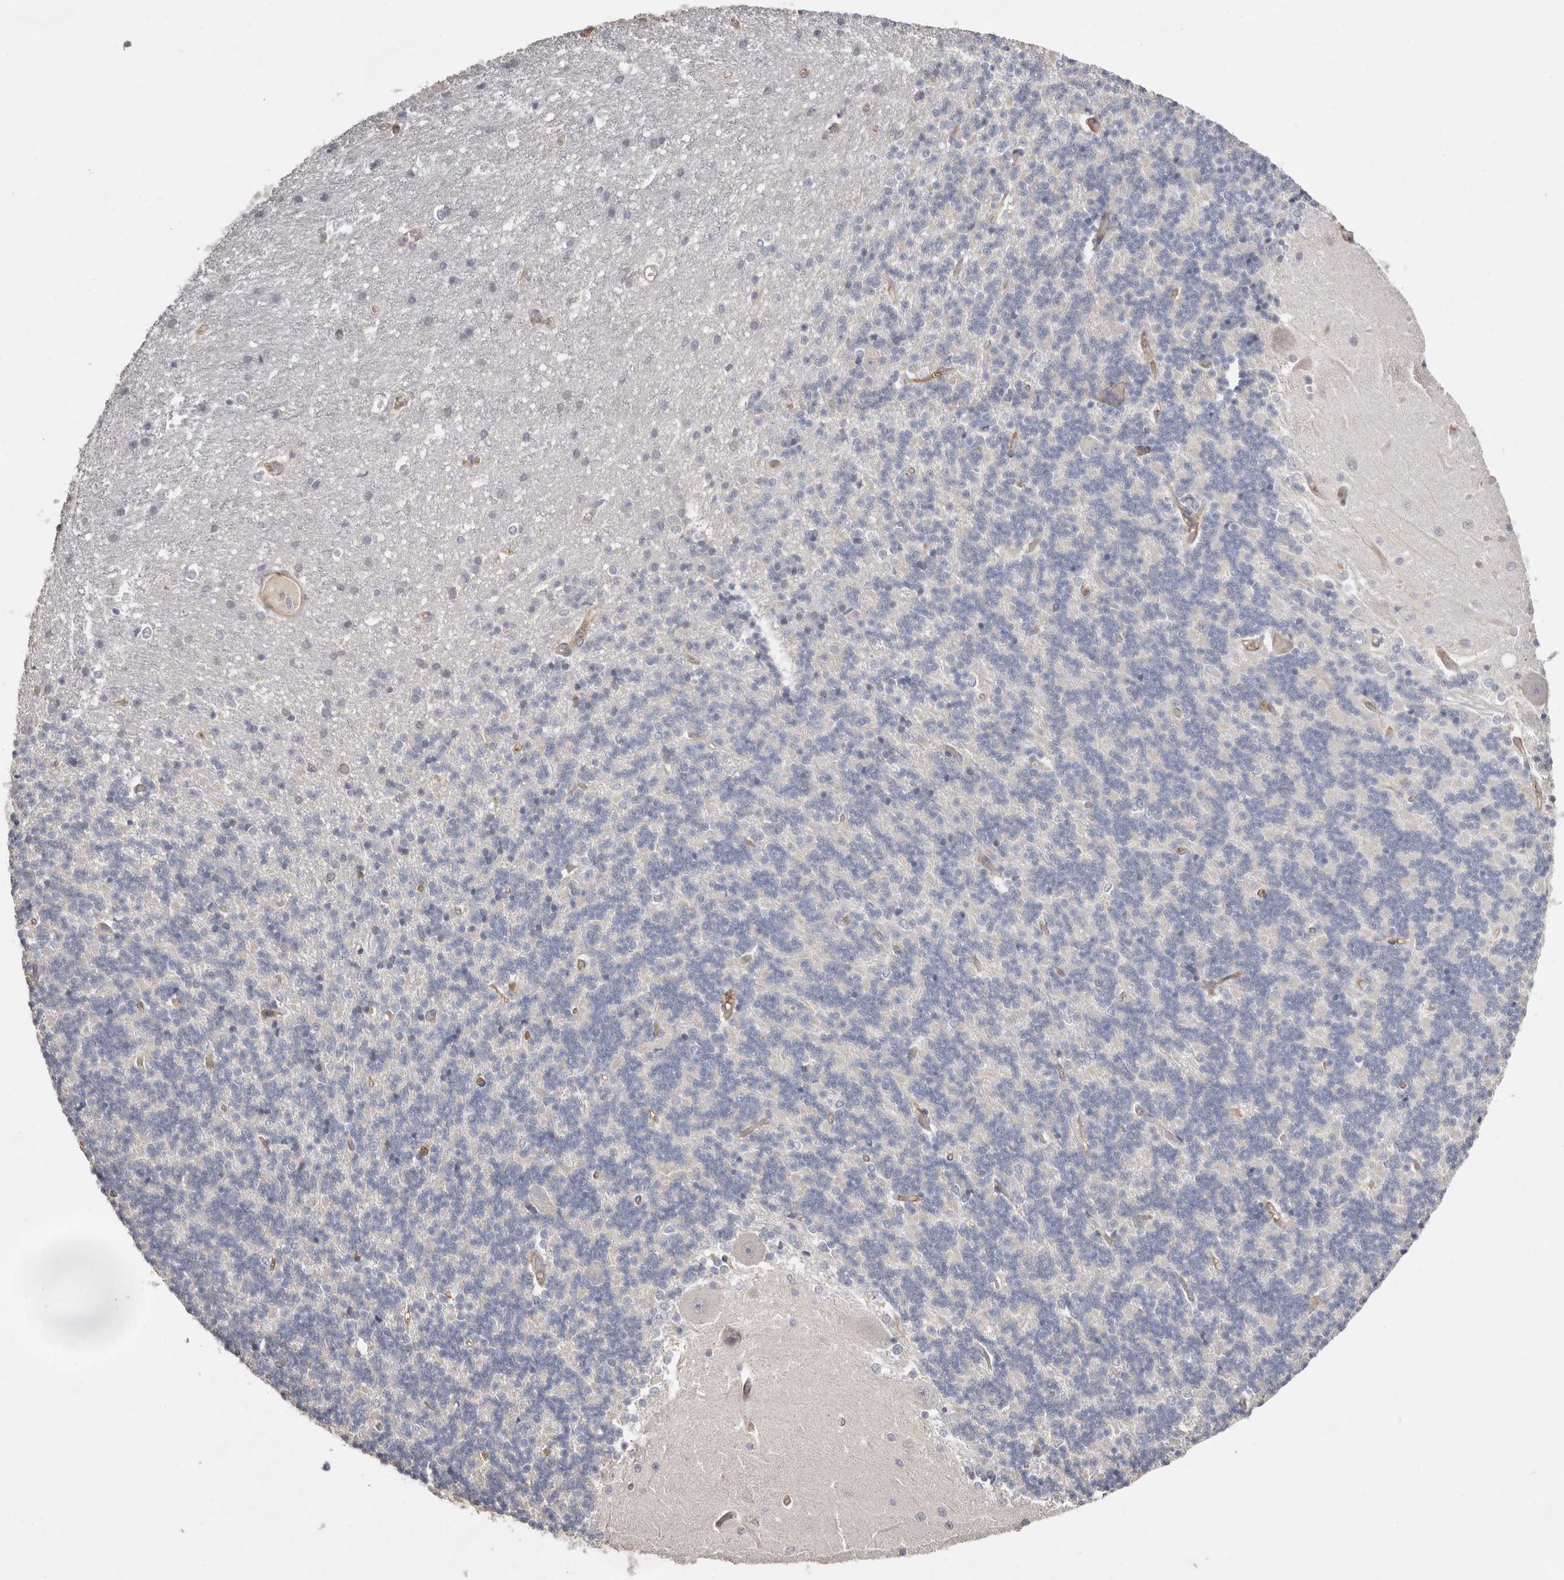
{"staining": {"intensity": "negative", "quantity": "none", "location": "none"}, "tissue": "cerebellum", "cell_type": "Cells in granular layer", "image_type": "normal", "snomed": [{"axis": "morphology", "description": "Normal tissue, NOS"}, {"axis": "topography", "description": "Cerebellum"}], "caption": "Cerebellum stained for a protein using immunohistochemistry reveals no positivity cells in granular layer.", "gene": "MMACHC", "patient": {"sex": "male", "age": 37}}